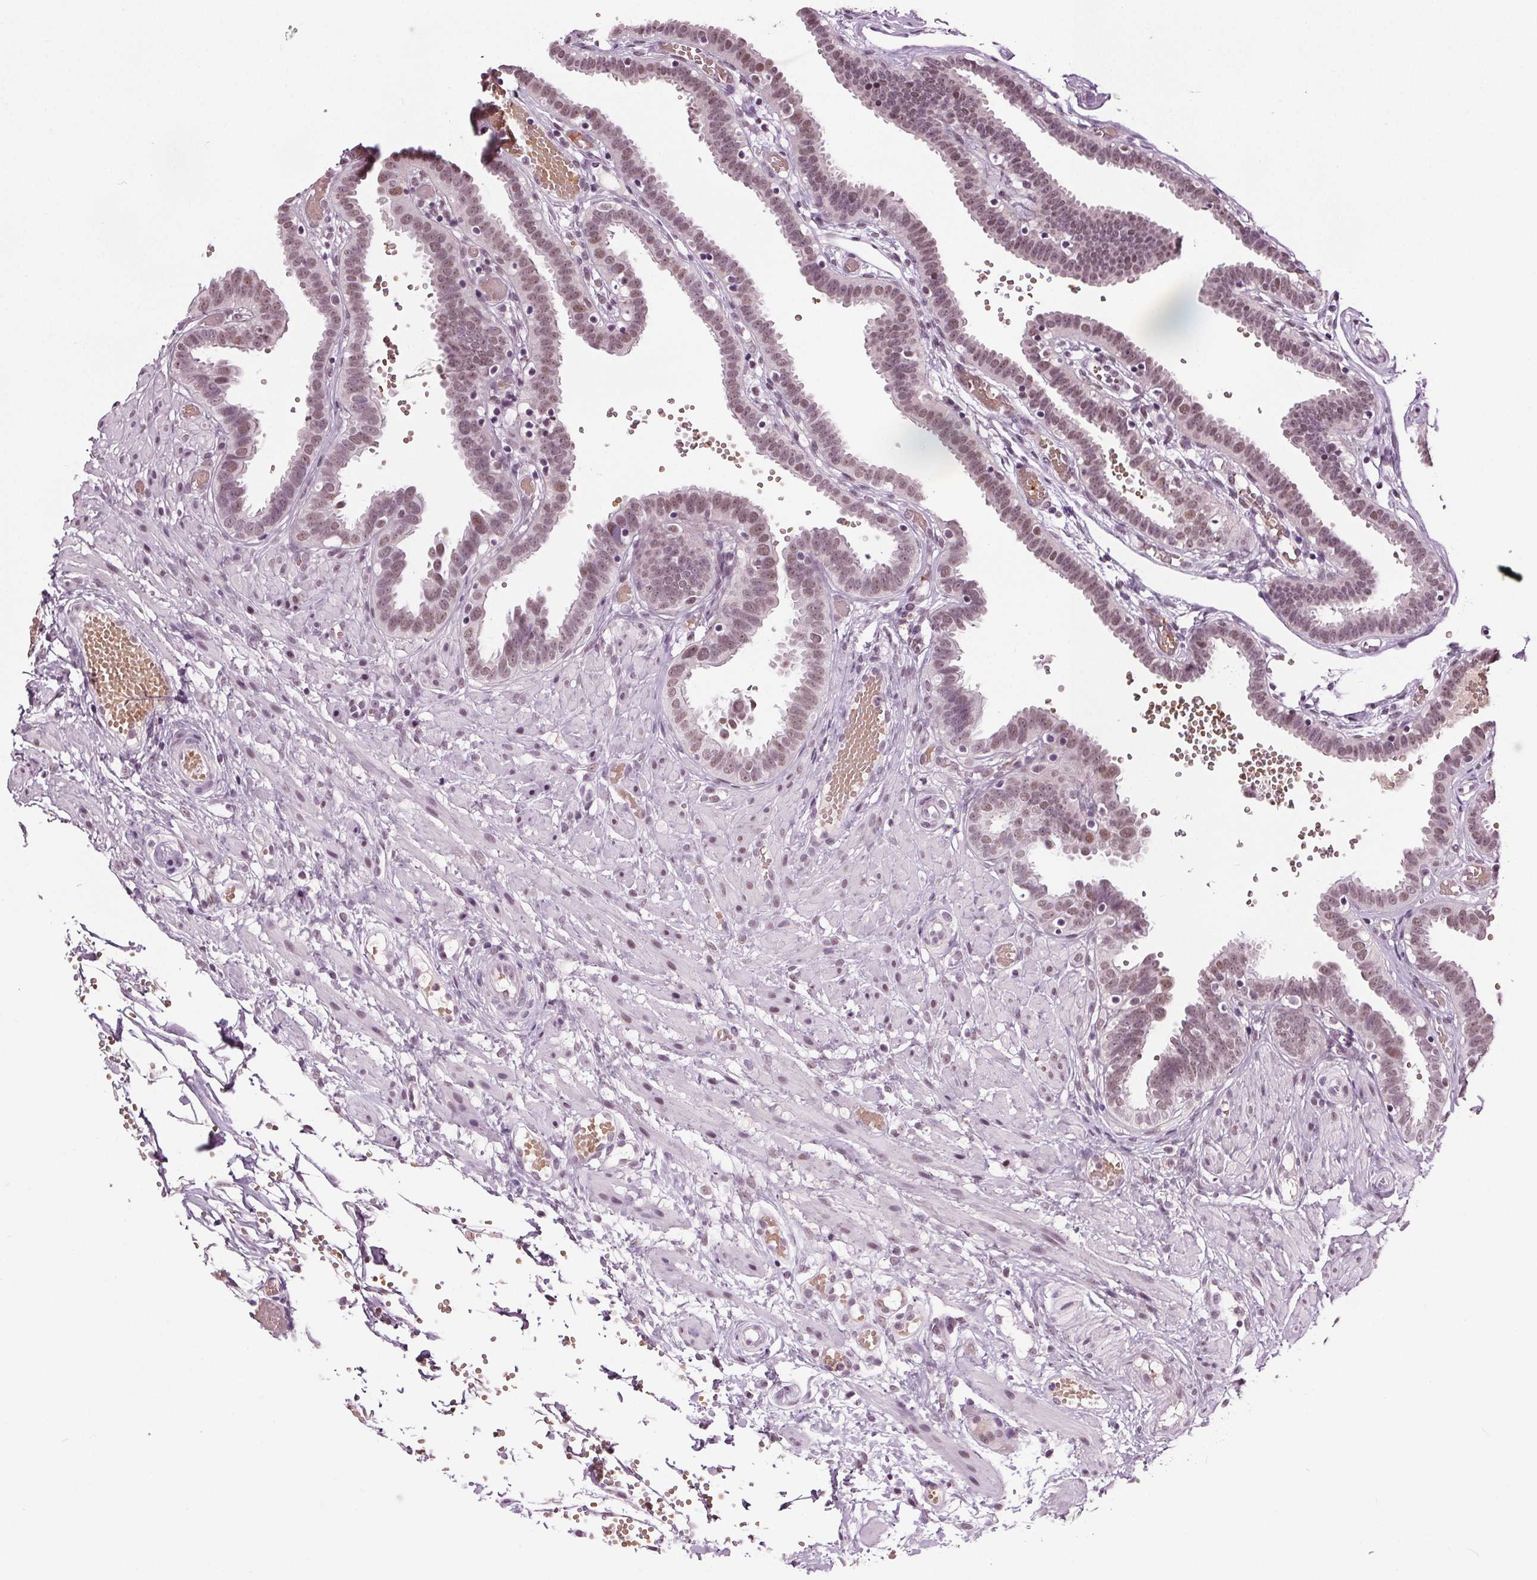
{"staining": {"intensity": "moderate", "quantity": ">75%", "location": "nuclear"}, "tissue": "fallopian tube", "cell_type": "Glandular cells", "image_type": "normal", "snomed": [{"axis": "morphology", "description": "Normal tissue, NOS"}, {"axis": "topography", "description": "Fallopian tube"}], "caption": "A high-resolution image shows IHC staining of unremarkable fallopian tube, which displays moderate nuclear positivity in about >75% of glandular cells.", "gene": "IWS1", "patient": {"sex": "female", "age": 37}}